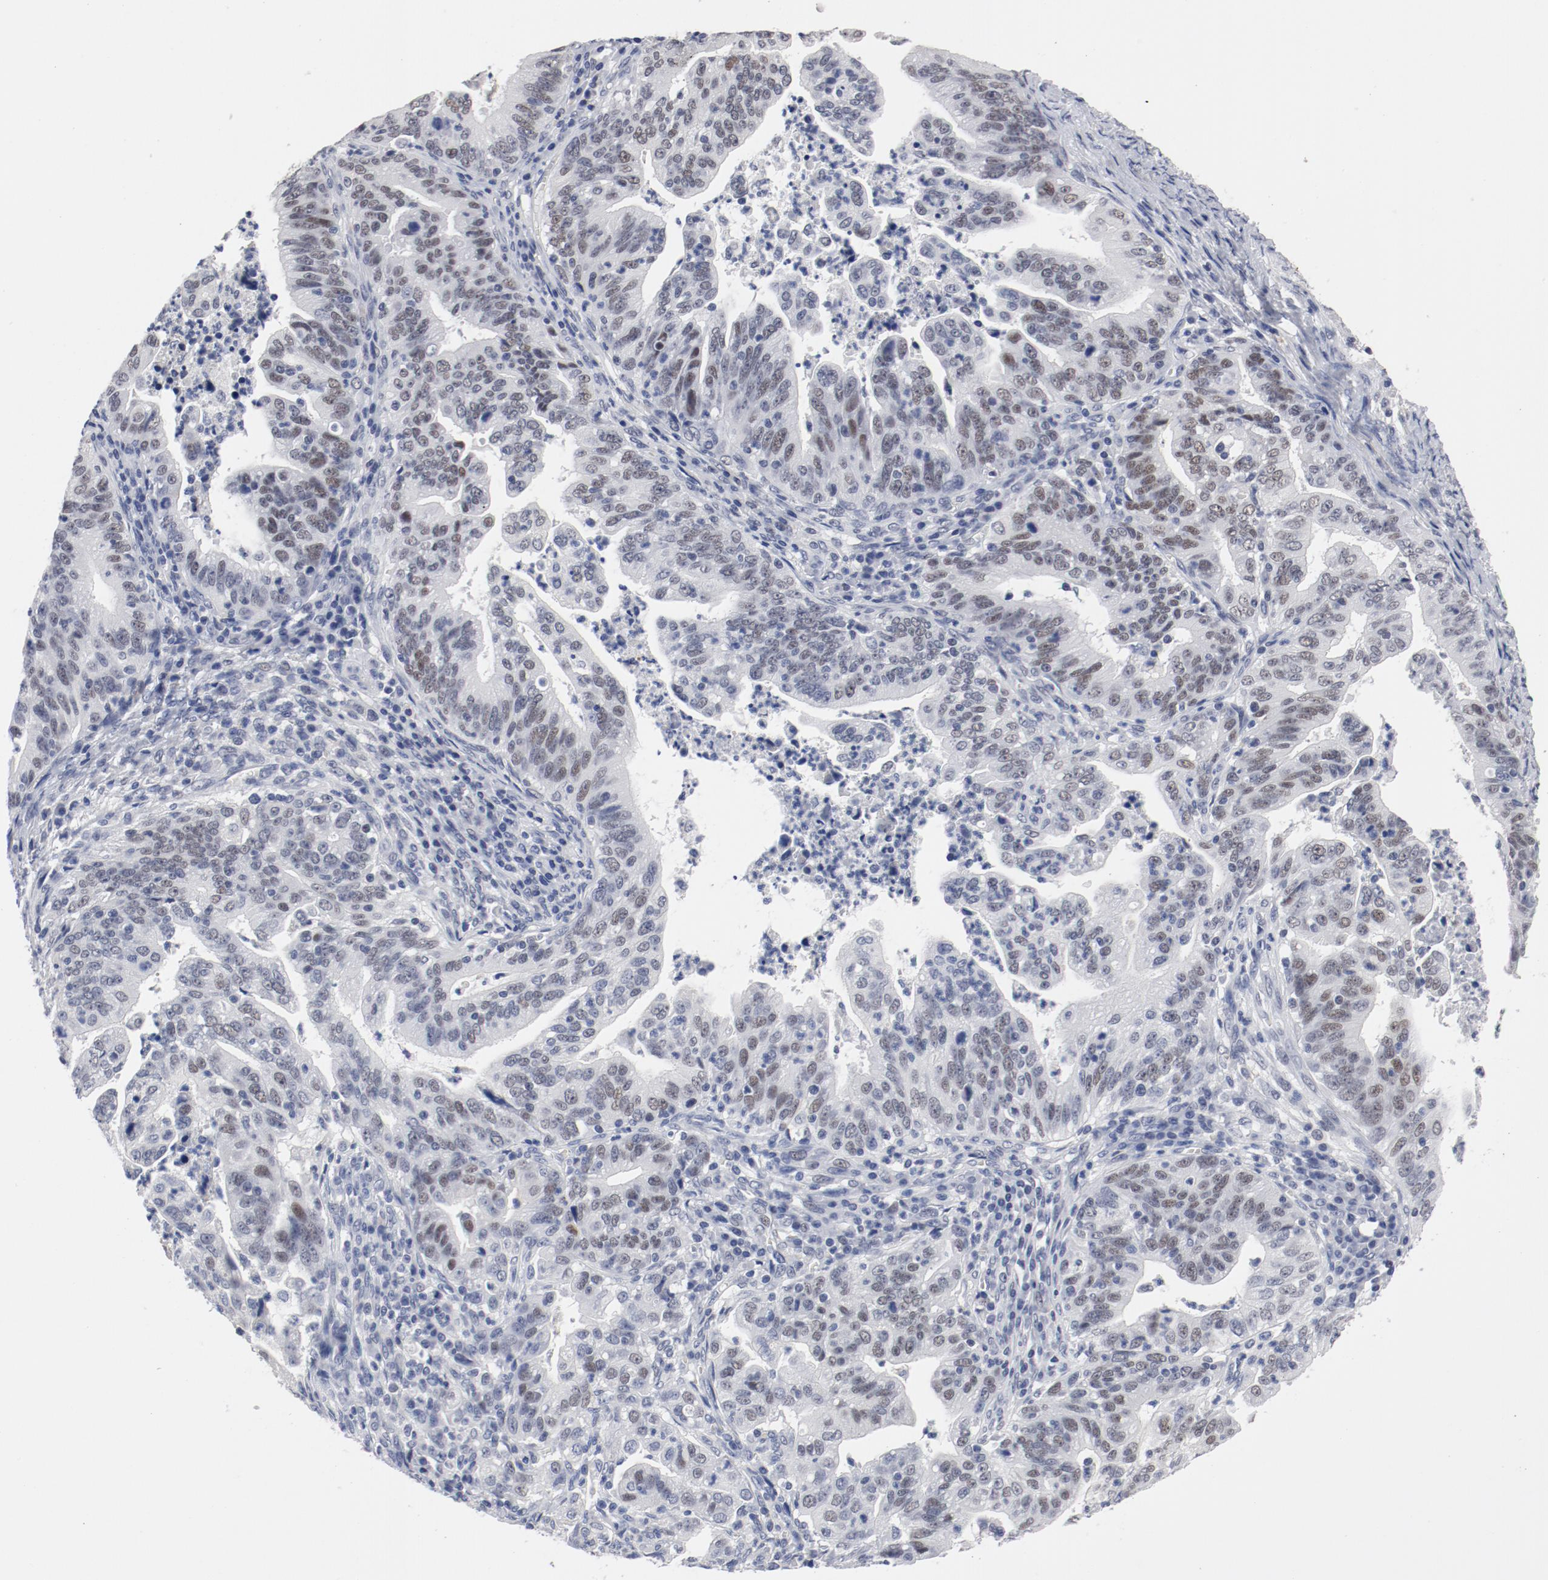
{"staining": {"intensity": "weak", "quantity": "<25%", "location": "nuclear"}, "tissue": "stomach cancer", "cell_type": "Tumor cells", "image_type": "cancer", "snomed": [{"axis": "morphology", "description": "Adenocarcinoma, NOS"}, {"axis": "topography", "description": "Stomach, upper"}], "caption": "A histopathology image of human stomach adenocarcinoma is negative for staining in tumor cells.", "gene": "ANKLE2", "patient": {"sex": "female", "age": 50}}